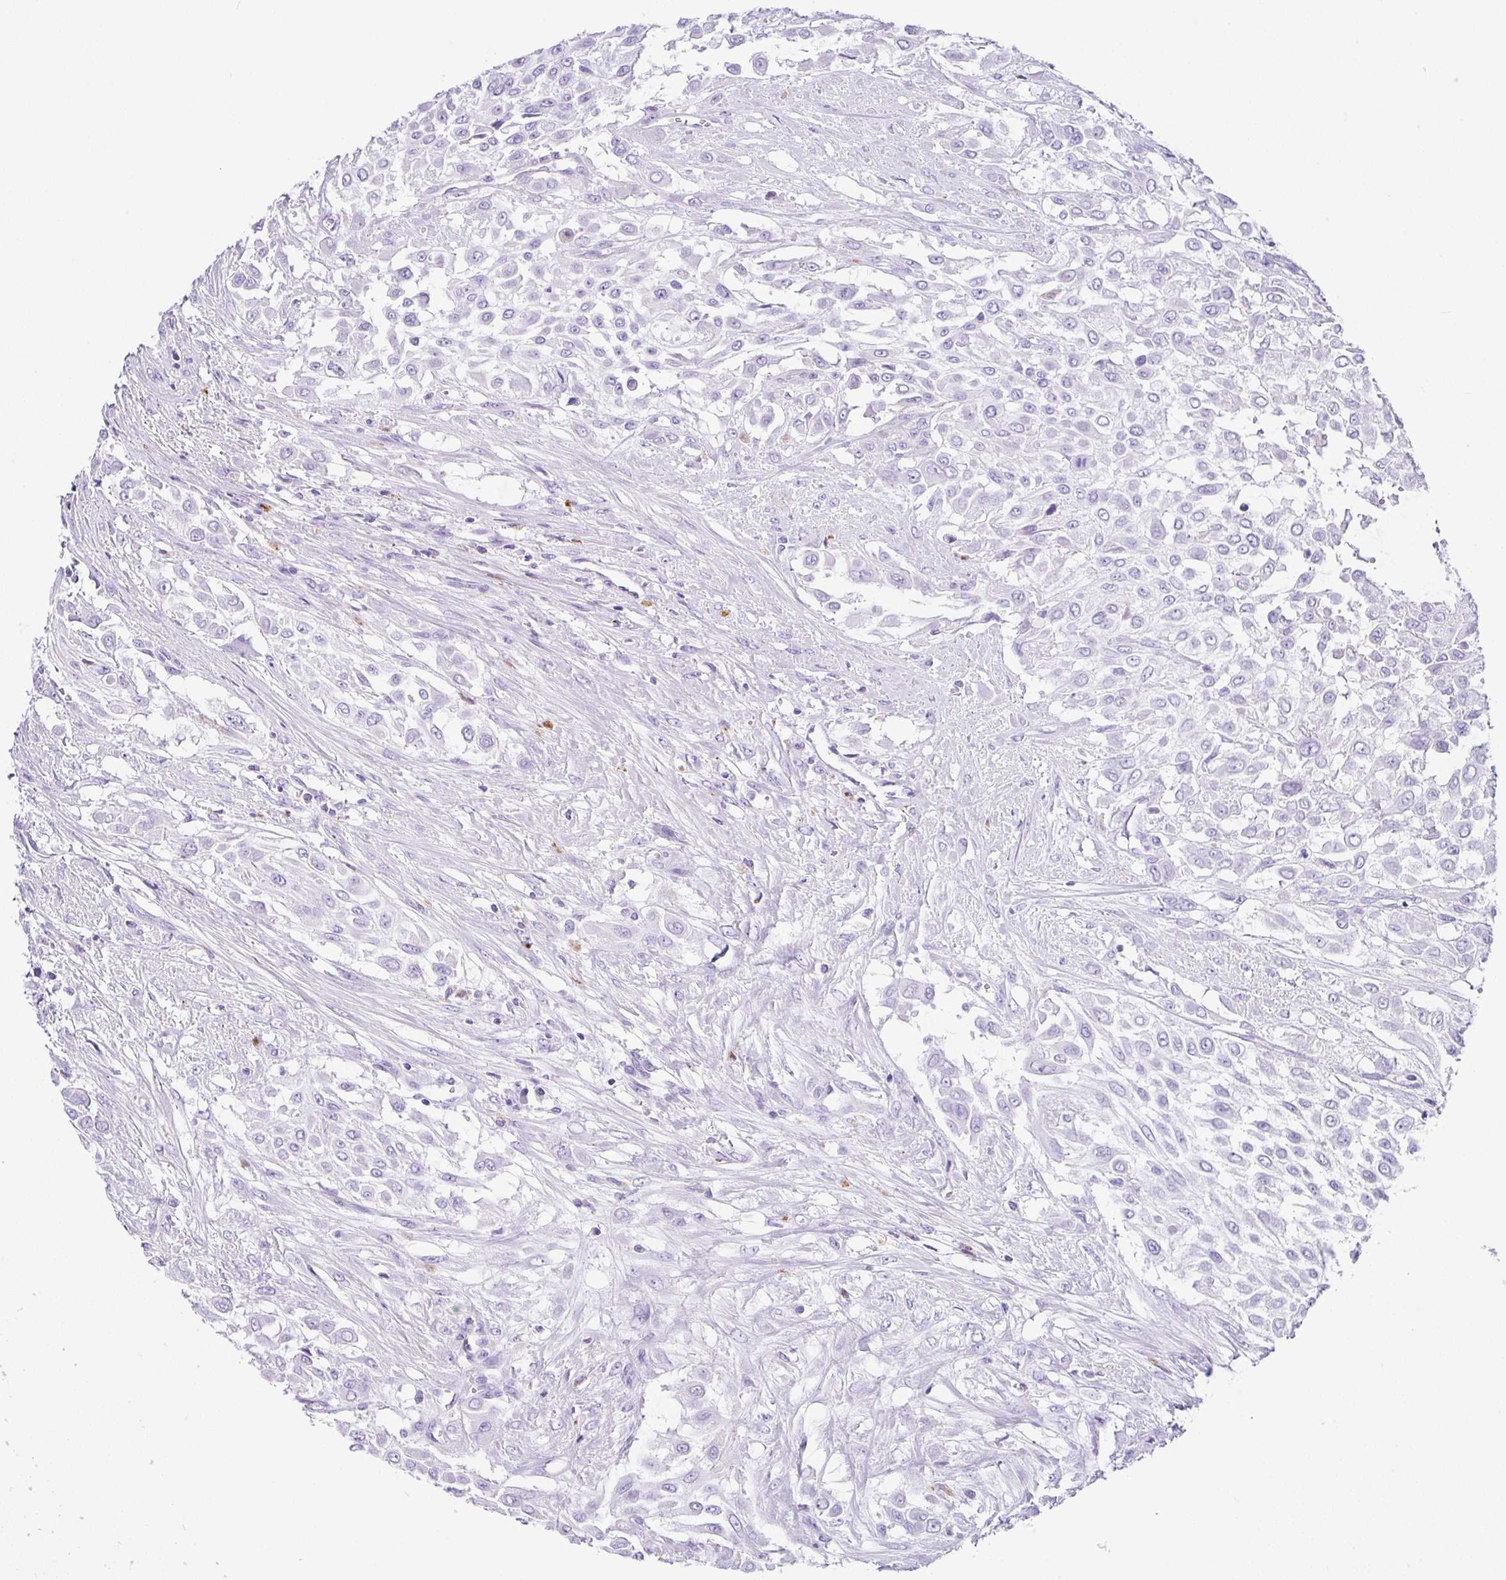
{"staining": {"intensity": "negative", "quantity": "none", "location": "none"}, "tissue": "urothelial cancer", "cell_type": "Tumor cells", "image_type": "cancer", "snomed": [{"axis": "morphology", "description": "Urothelial carcinoma, High grade"}, {"axis": "topography", "description": "Urinary bladder"}], "caption": "High power microscopy image of an IHC image of high-grade urothelial carcinoma, revealing no significant positivity in tumor cells.", "gene": "ZG16", "patient": {"sex": "male", "age": 57}}